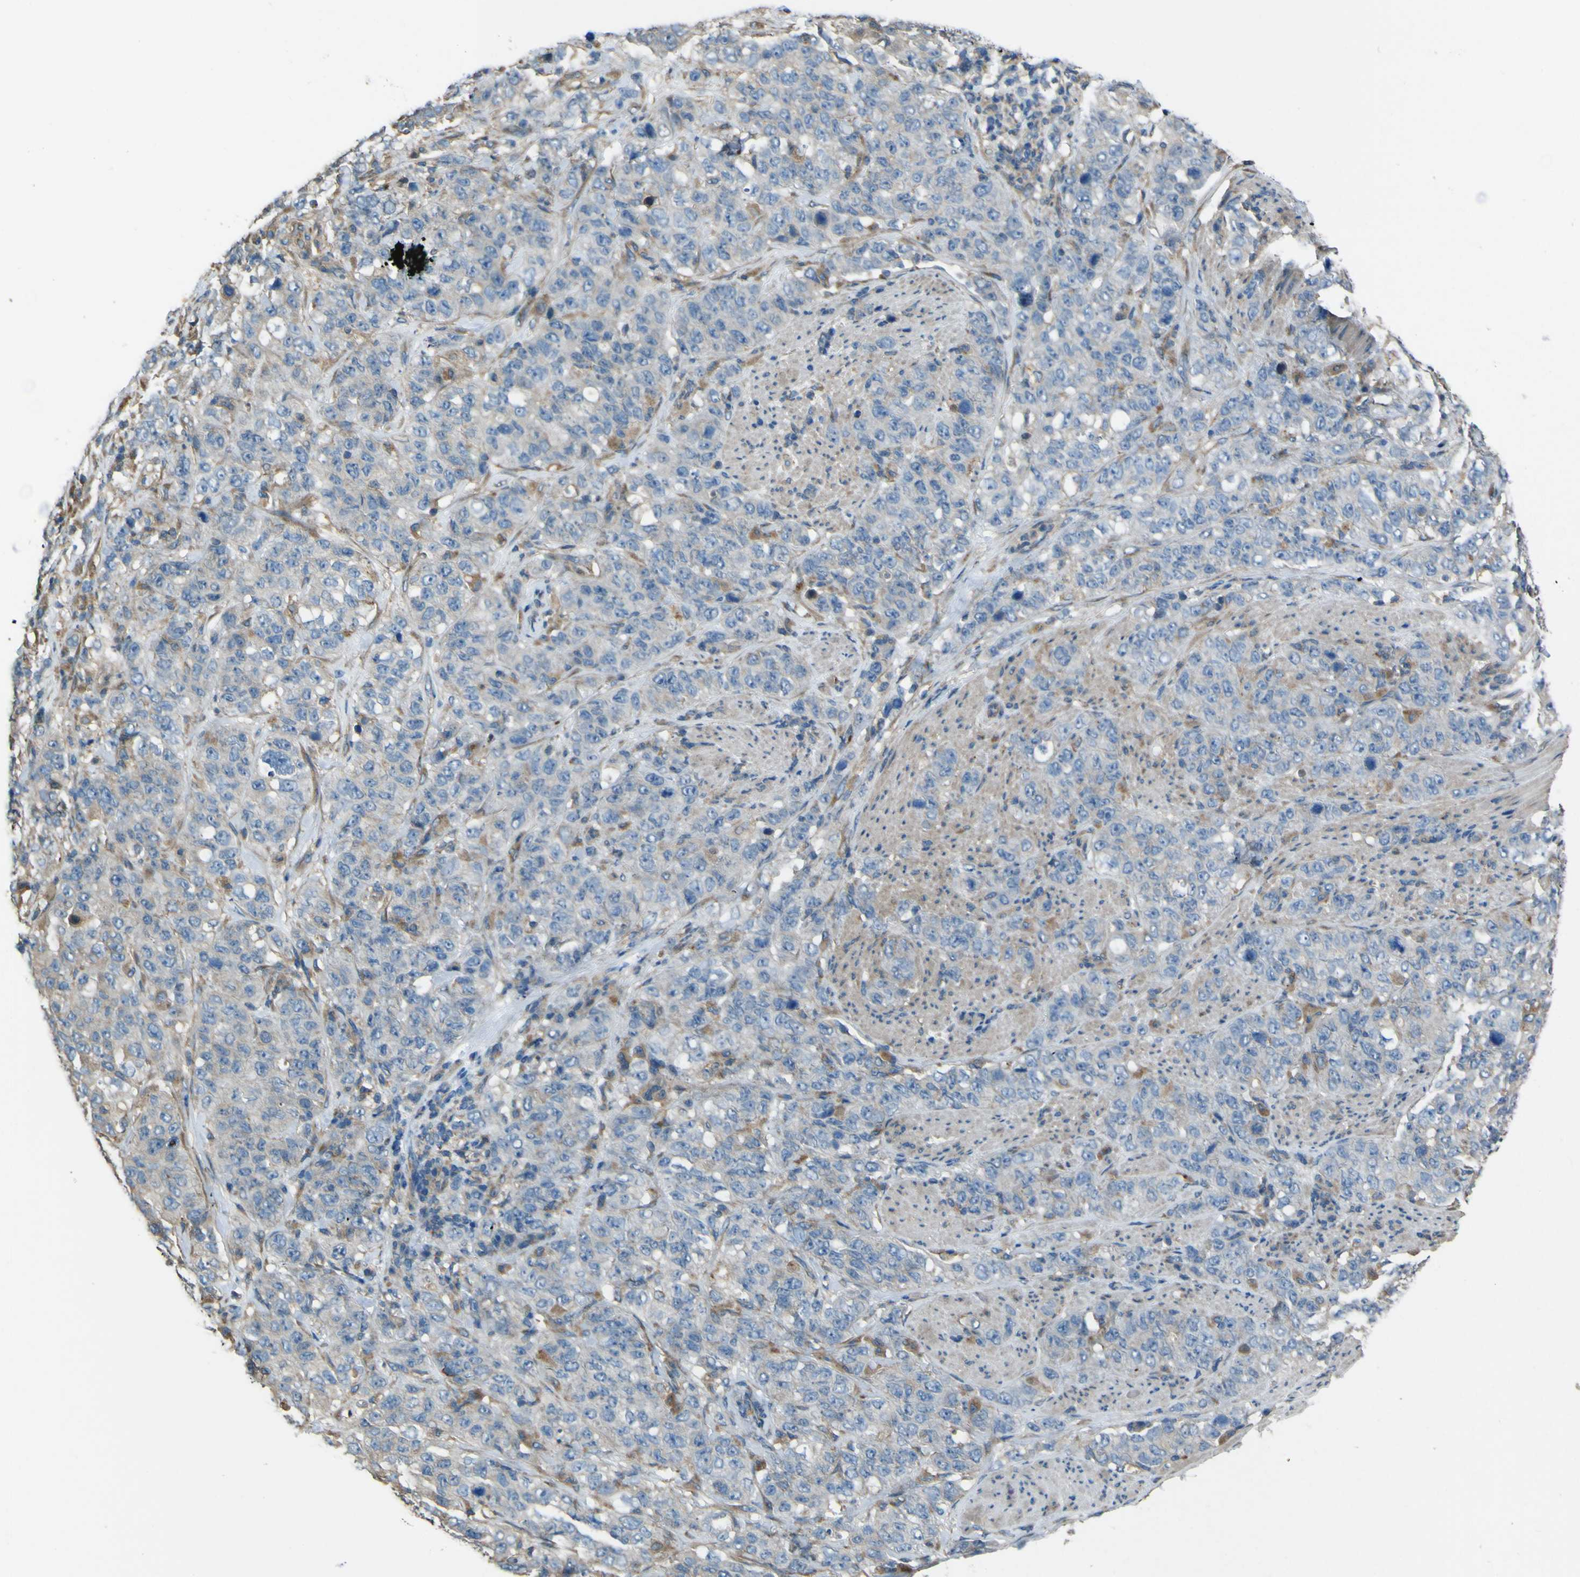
{"staining": {"intensity": "negative", "quantity": "none", "location": "none"}, "tissue": "stomach cancer", "cell_type": "Tumor cells", "image_type": "cancer", "snomed": [{"axis": "morphology", "description": "Adenocarcinoma, NOS"}, {"axis": "topography", "description": "Stomach"}], "caption": "Human stomach cancer stained for a protein using immunohistochemistry exhibits no positivity in tumor cells.", "gene": "NAALADL2", "patient": {"sex": "male", "age": 48}}